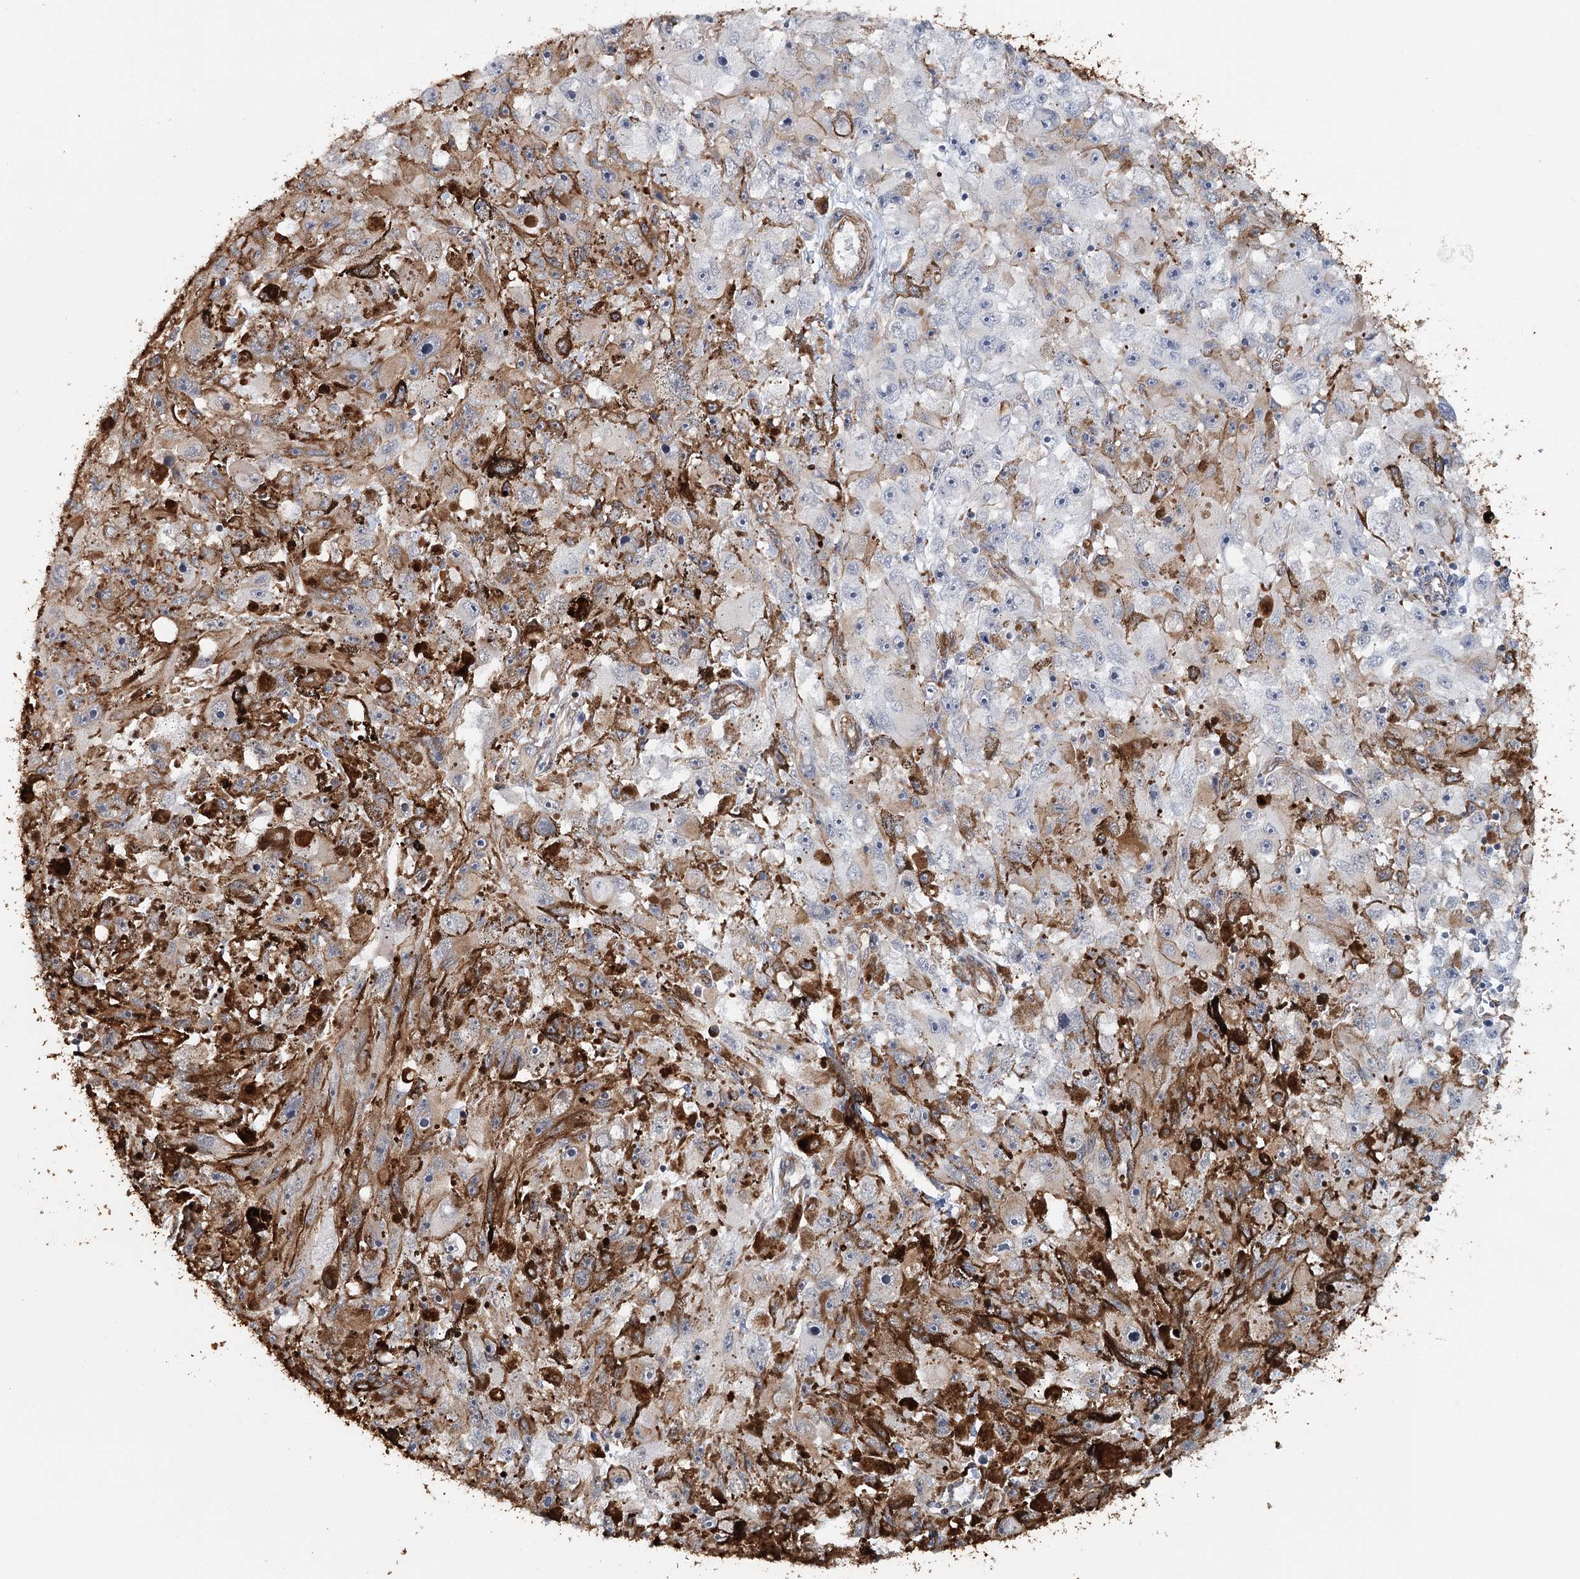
{"staining": {"intensity": "moderate", "quantity": "25%-75%", "location": "cytoplasmic/membranous"}, "tissue": "melanoma", "cell_type": "Tumor cells", "image_type": "cancer", "snomed": [{"axis": "morphology", "description": "Malignant melanoma, NOS"}, {"axis": "topography", "description": "Skin"}], "caption": "Protein staining of malignant melanoma tissue demonstrates moderate cytoplasmic/membranous positivity in about 25%-75% of tumor cells.", "gene": "SYNPO", "patient": {"sex": "female", "age": 104}}